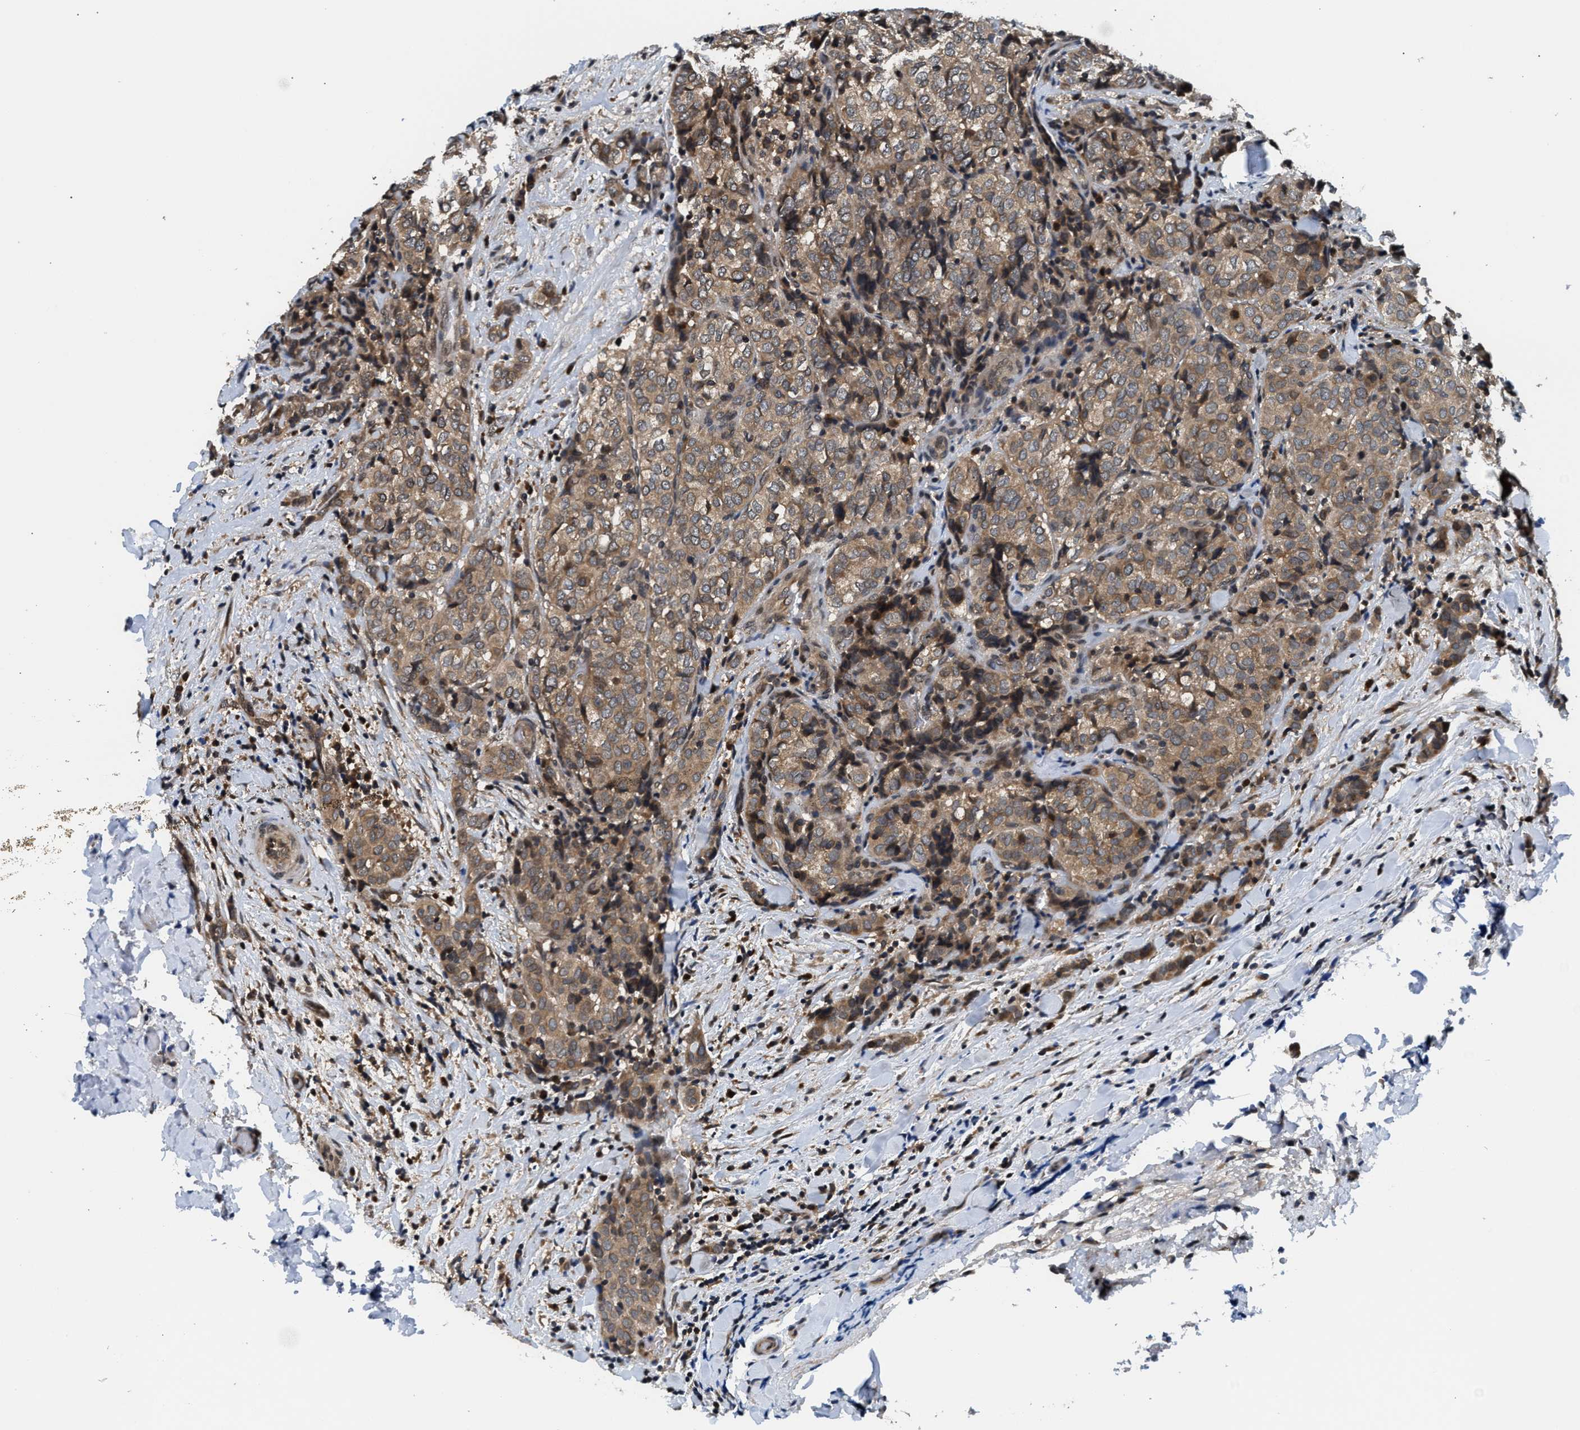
{"staining": {"intensity": "moderate", "quantity": ">75%", "location": "cytoplasmic/membranous"}, "tissue": "thyroid cancer", "cell_type": "Tumor cells", "image_type": "cancer", "snomed": [{"axis": "morphology", "description": "Normal tissue, NOS"}, {"axis": "morphology", "description": "Papillary adenocarcinoma, NOS"}, {"axis": "topography", "description": "Thyroid gland"}], "caption": "Protein staining demonstrates moderate cytoplasmic/membranous positivity in approximately >75% of tumor cells in thyroid cancer.", "gene": "RAB29", "patient": {"sex": "female", "age": 30}}